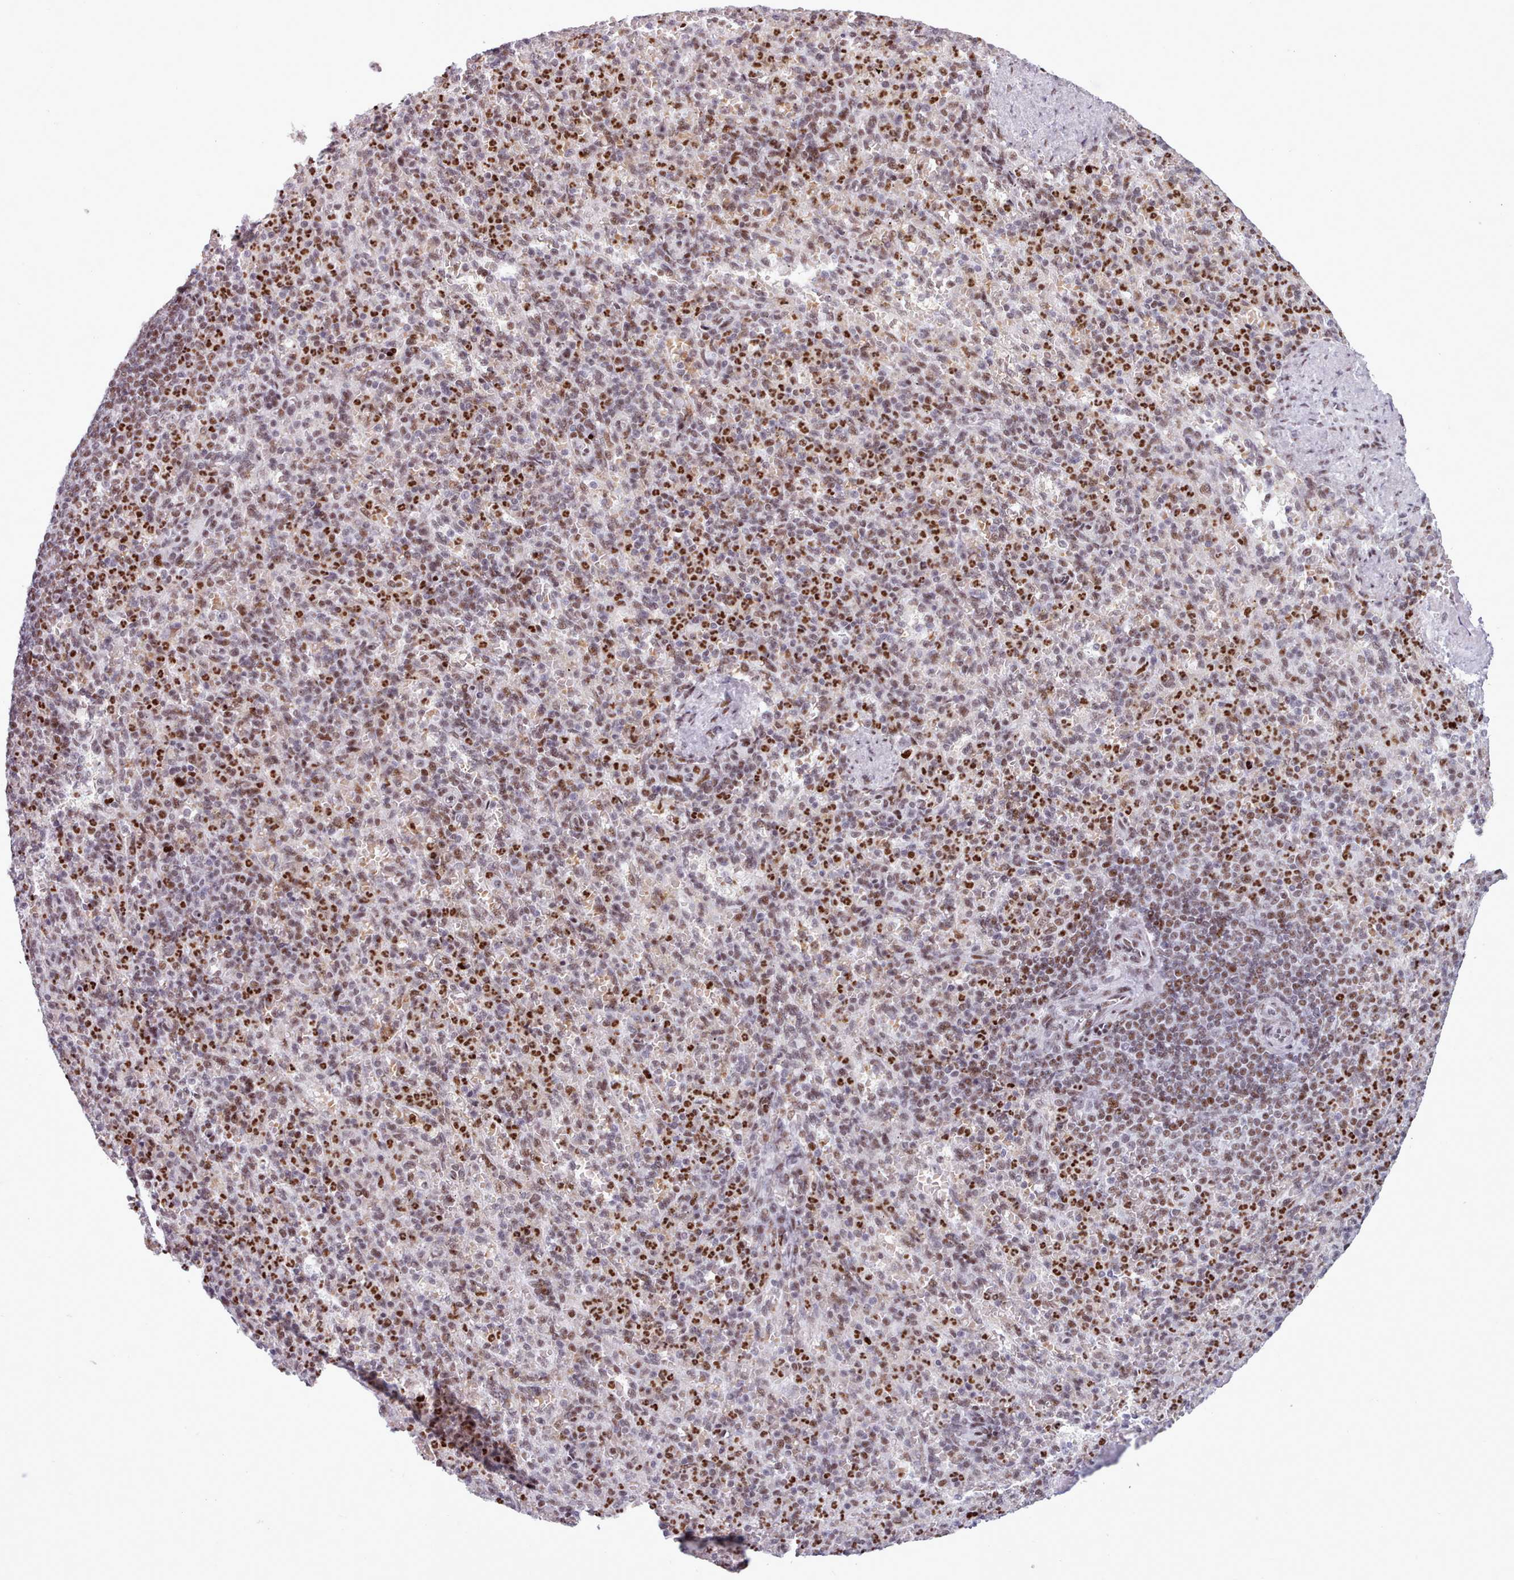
{"staining": {"intensity": "moderate", "quantity": "25%-75%", "location": "nuclear"}, "tissue": "spleen", "cell_type": "Cells in red pulp", "image_type": "normal", "snomed": [{"axis": "morphology", "description": "Normal tissue, NOS"}, {"axis": "topography", "description": "Spleen"}], "caption": "This is a photomicrograph of immunohistochemistry (IHC) staining of unremarkable spleen, which shows moderate expression in the nuclear of cells in red pulp.", "gene": "SRSF4", "patient": {"sex": "female", "age": 74}}